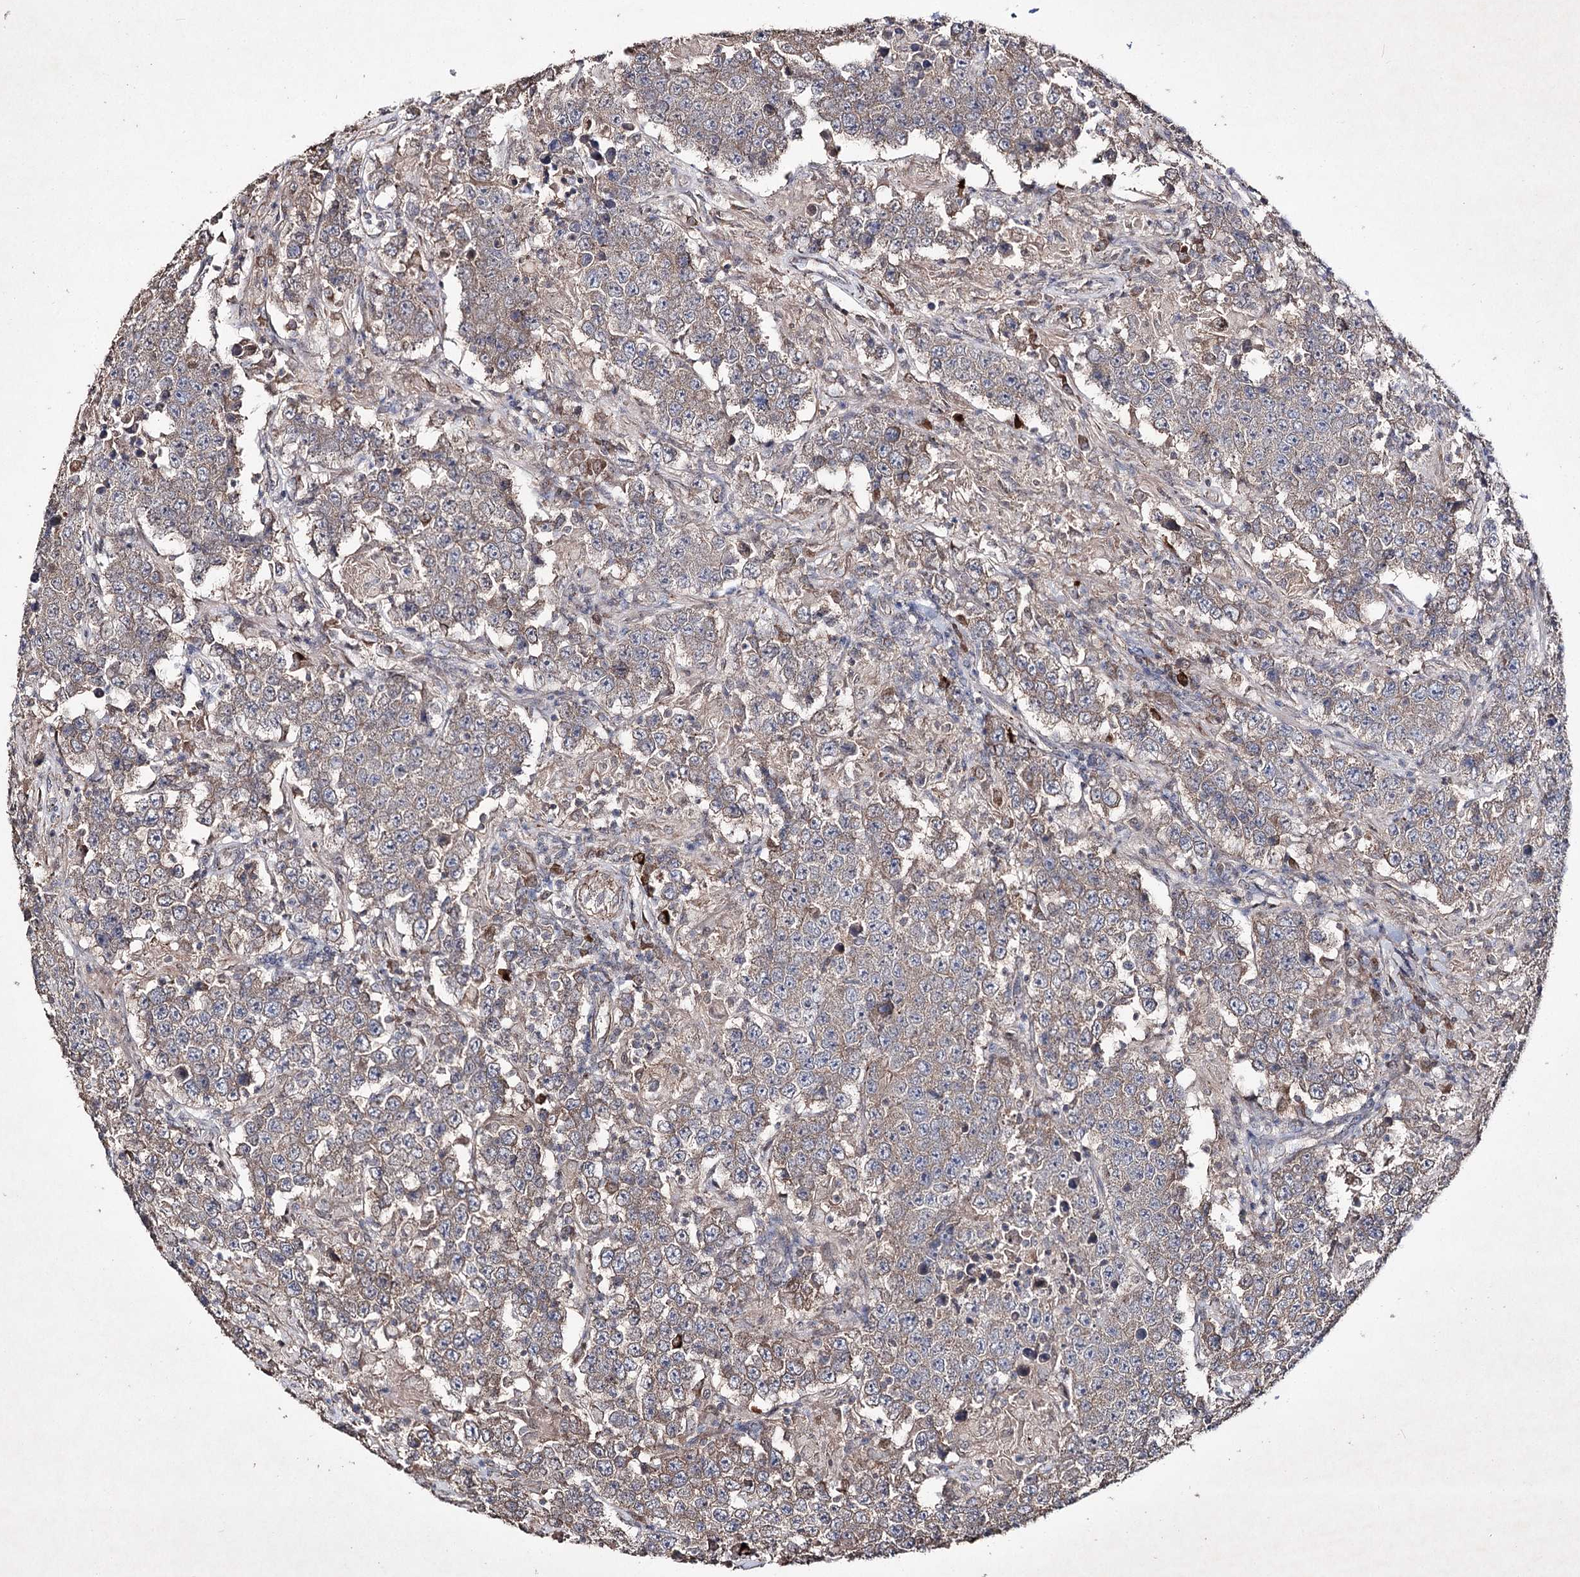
{"staining": {"intensity": "weak", "quantity": ">75%", "location": "cytoplasmic/membranous"}, "tissue": "testis cancer", "cell_type": "Tumor cells", "image_type": "cancer", "snomed": [{"axis": "morphology", "description": "Normal tissue, NOS"}, {"axis": "morphology", "description": "Urothelial carcinoma, High grade"}, {"axis": "morphology", "description": "Seminoma, NOS"}, {"axis": "morphology", "description": "Carcinoma, Embryonal, NOS"}, {"axis": "topography", "description": "Urinary bladder"}, {"axis": "topography", "description": "Testis"}], "caption": "Immunohistochemical staining of testis cancer demonstrates weak cytoplasmic/membranous protein positivity in about >75% of tumor cells.", "gene": "SEMA4G", "patient": {"sex": "male", "age": 41}}